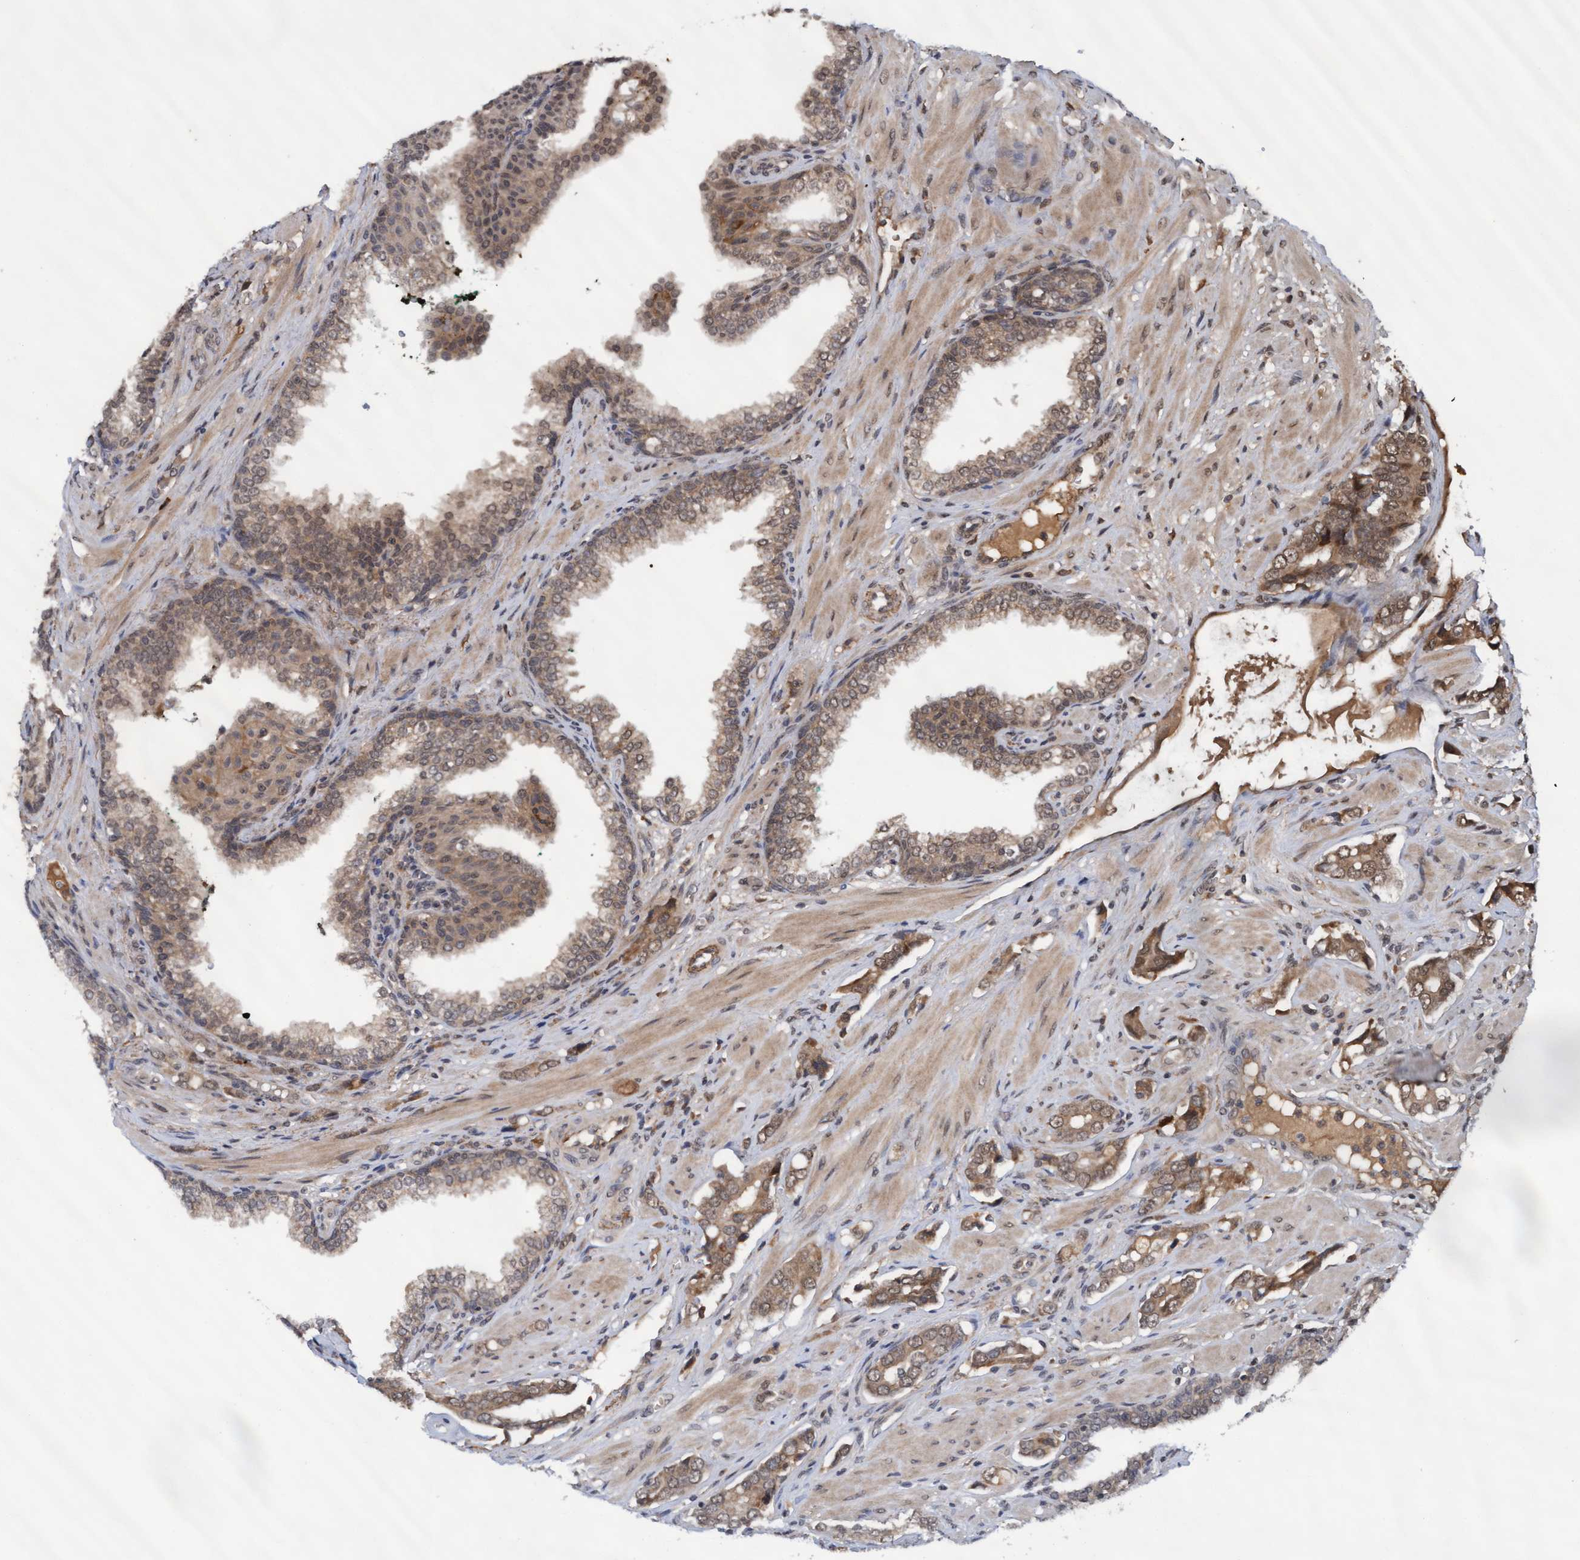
{"staining": {"intensity": "moderate", "quantity": ">75%", "location": "cytoplasmic/membranous,nuclear"}, "tissue": "prostate cancer", "cell_type": "Tumor cells", "image_type": "cancer", "snomed": [{"axis": "morphology", "description": "Adenocarcinoma, High grade"}, {"axis": "topography", "description": "Prostate"}], "caption": "Prostate cancer was stained to show a protein in brown. There is medium levels of moderate cytoplasmic/membranous and nuclear expression in approximately >75% of tumor cells. (DAB IHC, brown staining for protein, blue staining for nuclei).", "gene": "WASF1", "patient": {"sex": "male", "age": 52}}